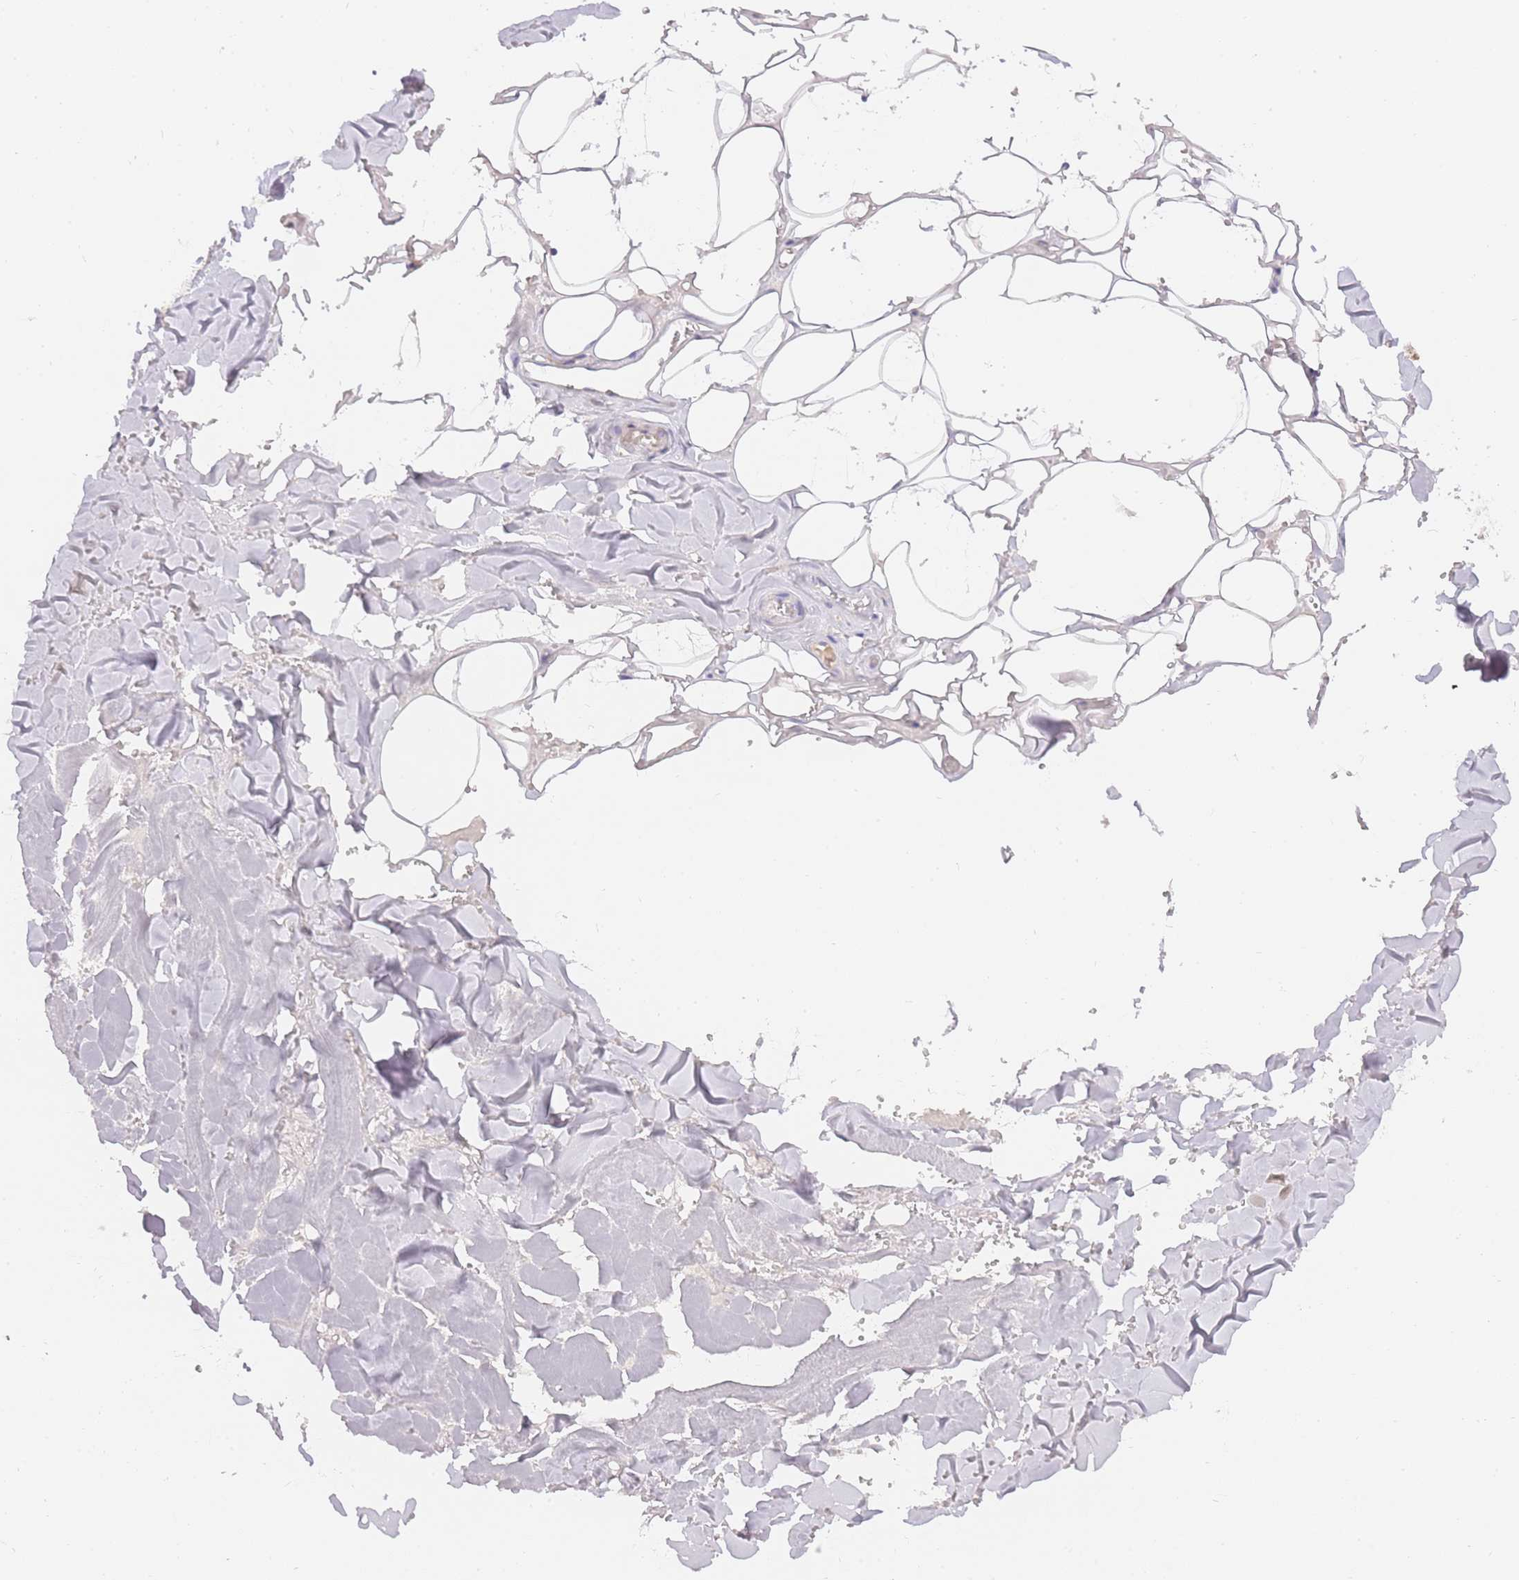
{"staining": {"intensity": "negative", "quantity": "none", "location": "none"}, "tissue": "adipose tissue", "cell_type": "Adipocytes", "image_type": "normal", "snomed": [{"axis": "morphology", "description": "Normal tissue, NOS"}, {"axis": "topography", "description": "Salivary gland"}, {"axis": "topography", "description": "Peripheral nerve tissue"}], "caption": "A micrograph of human adipose tissue is negative for staining in adipocytes.", "gene": "ZNF577", "patient": {"sex": "male", "age": 38}}